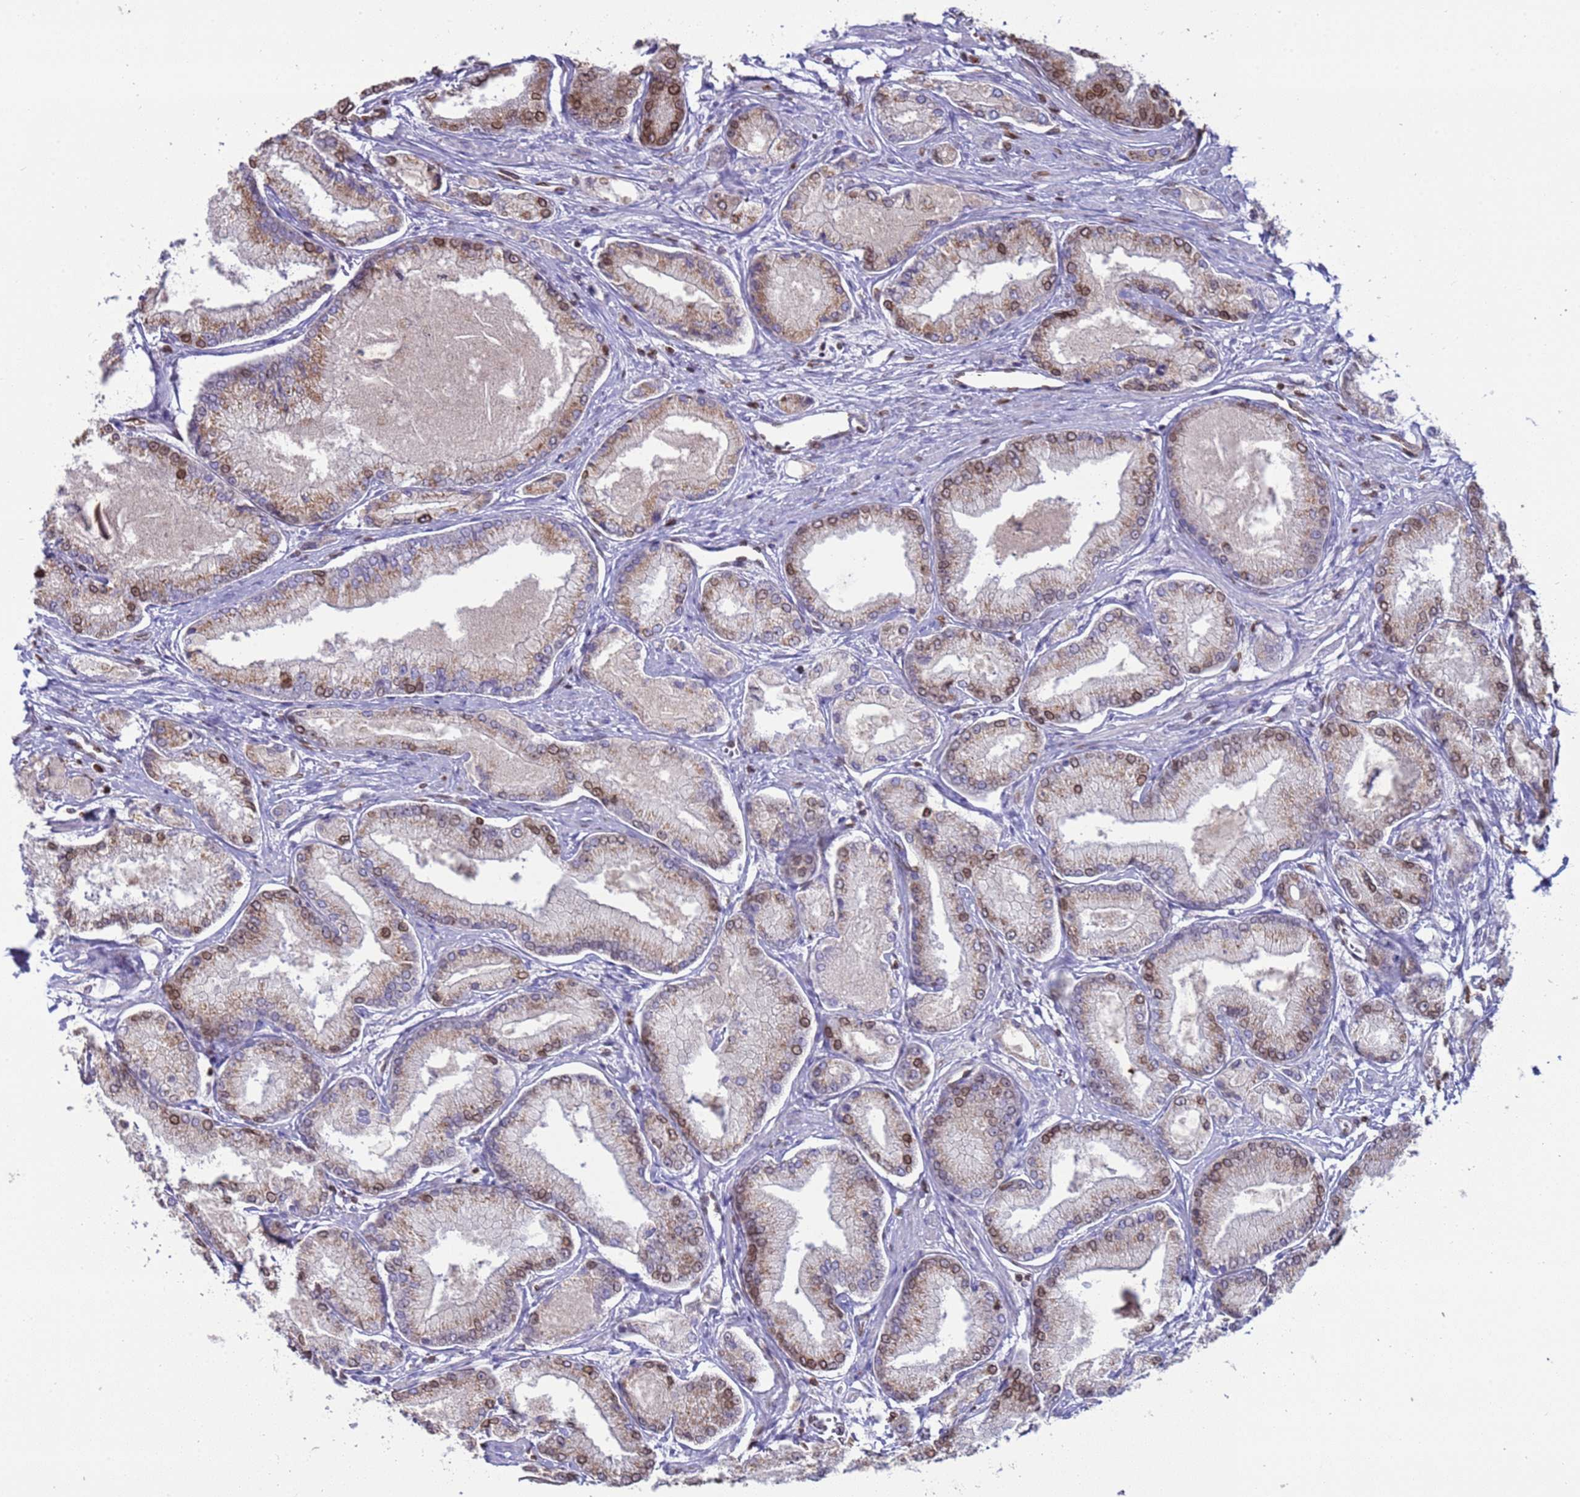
{"staining": {"intensity": "moderate", "quantity": "25%-75%", "location": "cytoplasmic/membranous,nuclear"}, "tissue": "prostate cancer", "cell_type": "Tumor cells", "image_type": "cancer", "snomed": [{"axis": "morphology", "description": "Adenocarcinoma, Low grade"}, {"axis": "topography", "description": "Prostate"}], "caption": "High-magnification brightfield microscopy of adenocarcinoma (low-grade) (prostate) stained with DAB (brown) and counterstained with hematoxylin (blue). tumor cells exhibit moderate cytoplasmic/membranous and nuclear positivity is appreciated in about25%-75% of cells.", "gene": "DHX37", "patient": {"sex": "male", "age": 74}}